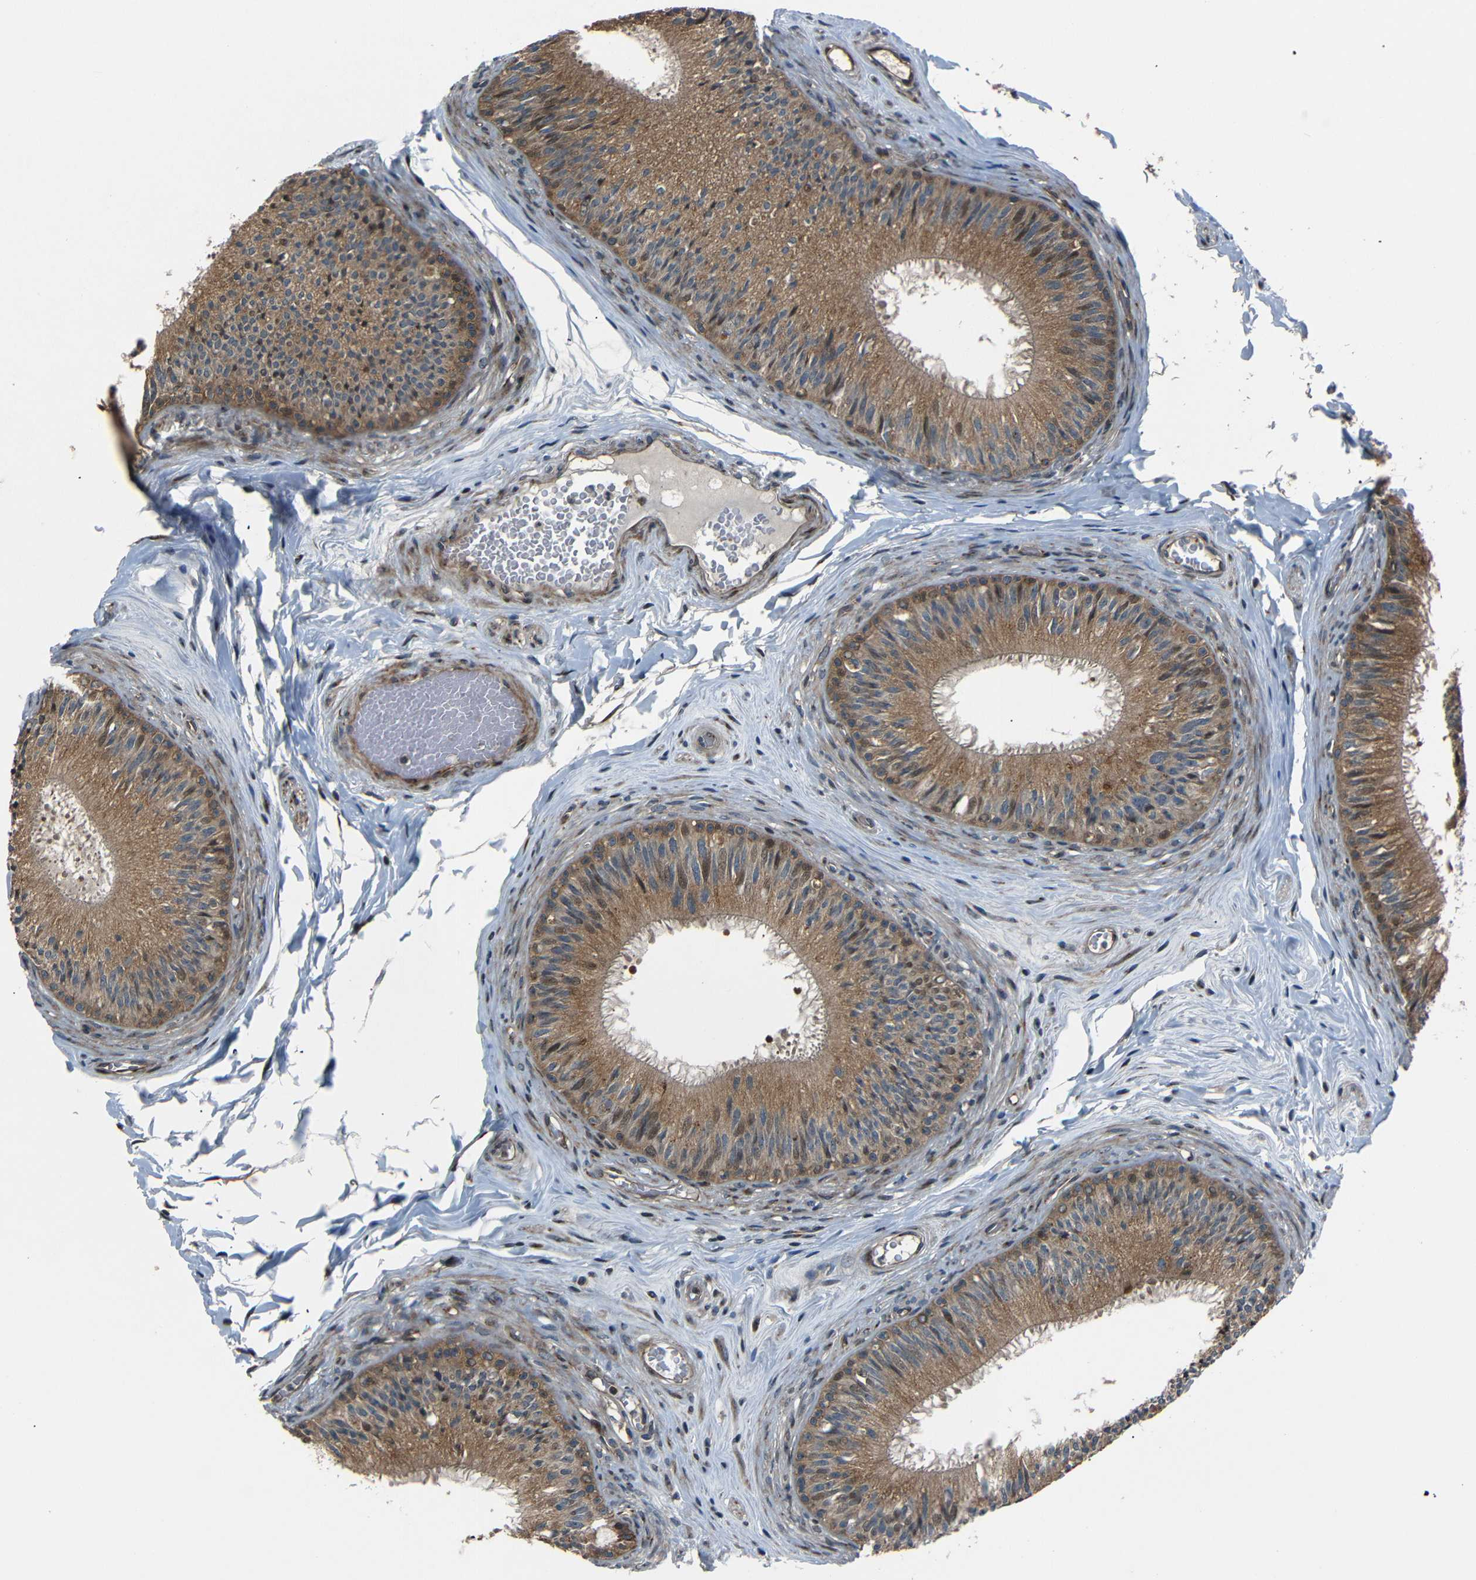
{"staining": {"intensity": "moderate", "quantity": ">75%", "location": "cytoplasmic/membranous"}, "tissue": "epididymis", "cell_type": "Glandular cells", "image_type": "normal", "snomed": [{"axis": "morphology", "description": "Normal tissue, NOS"}, {"axis": "topography", "description": "Testis"}, {"axis": "topography", "description": "Epididymis"}], "caption": "Epididymis stained for a protein (brown) exhibits moderate cytoplasmic/membranous positive staining in about >75% of glandular cells.", "gene": "AKAP9", "patient": {"sex": "male", "age": 36}}